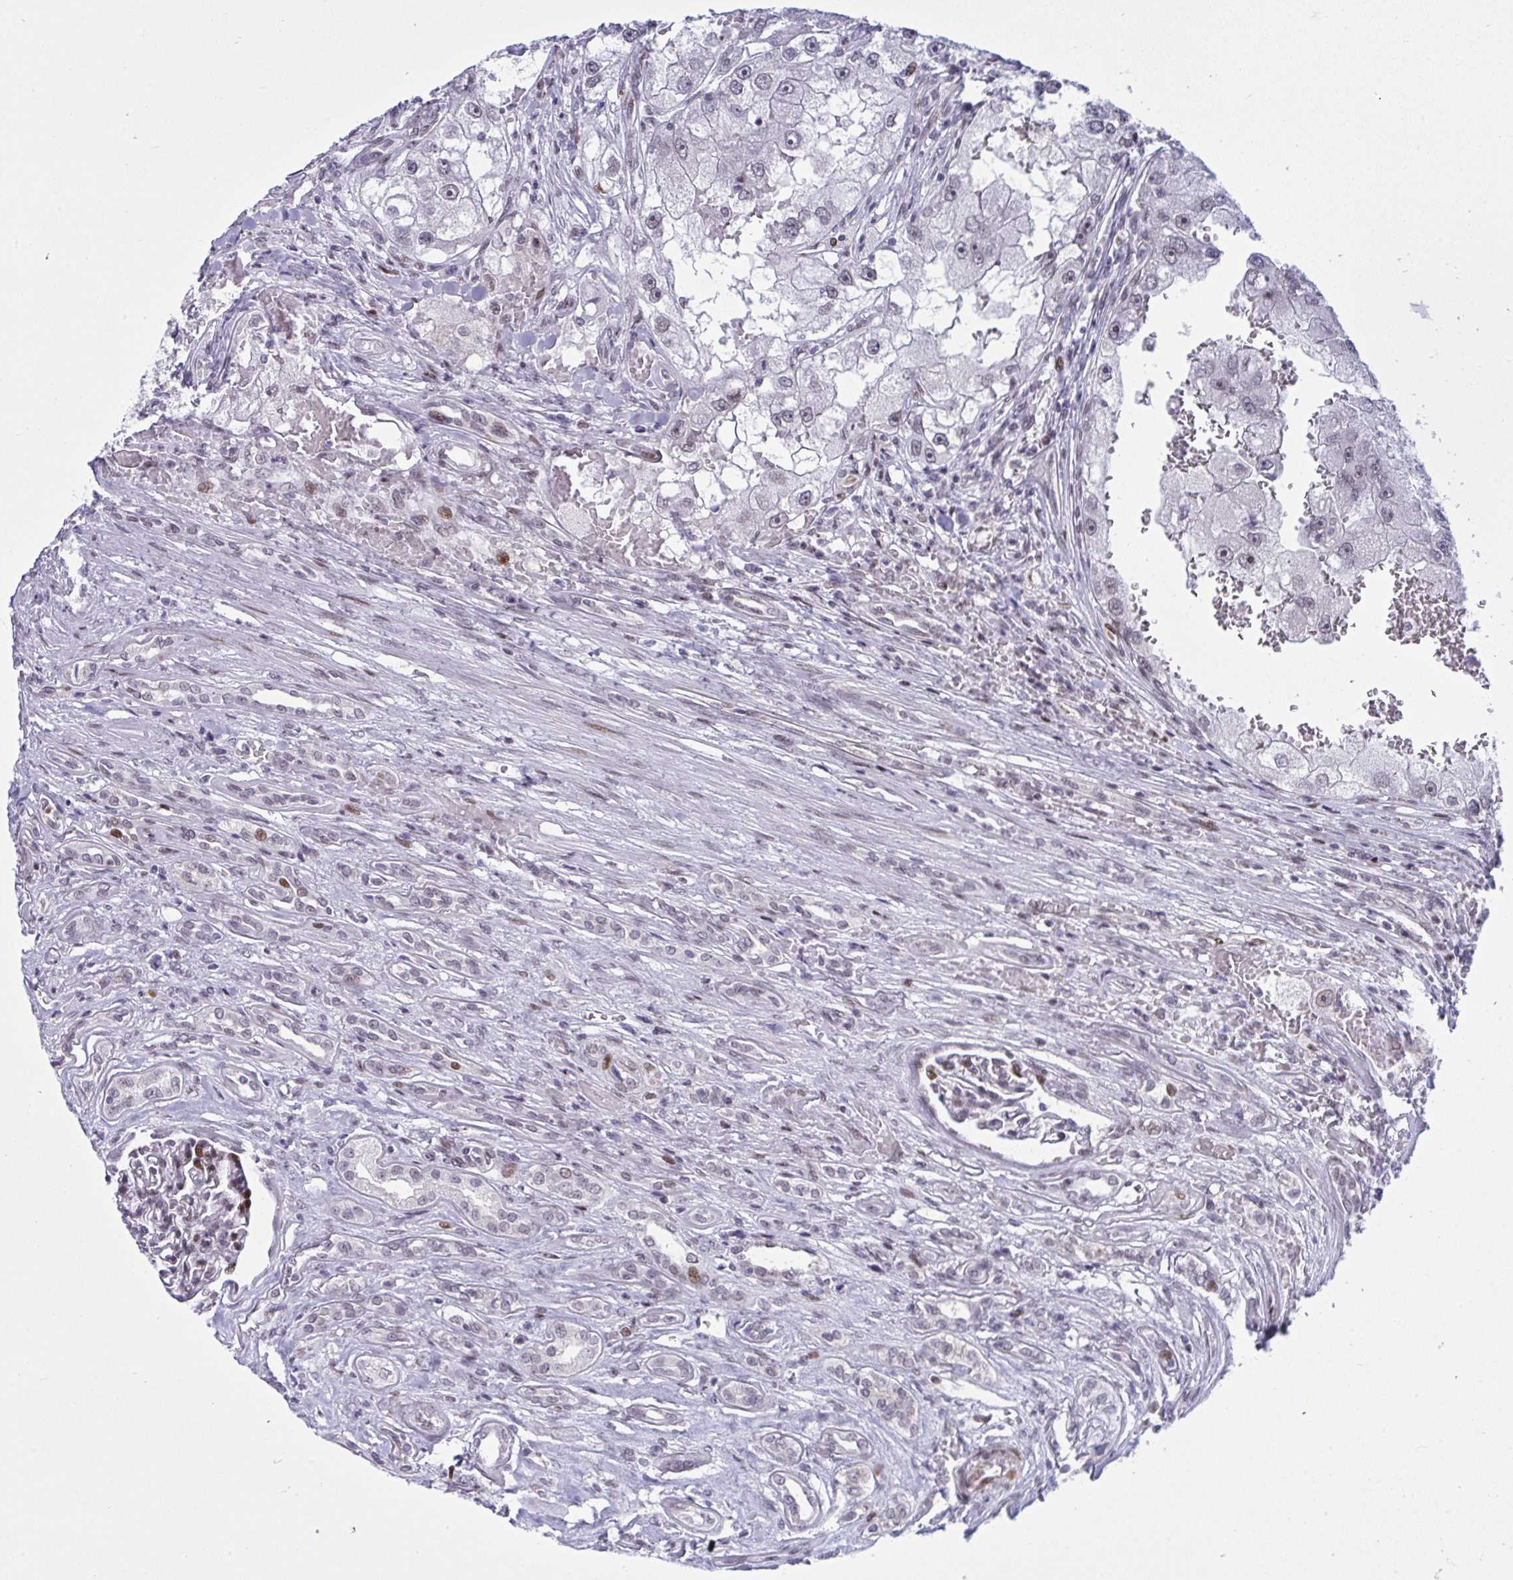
{"staining": {"intensity": "negative", "quantity": "none", "location": "none"}, "tissue": "renal cancer", "cell_type": "Tumor cells", "image_type": "cancer", "snomed": [{"axis": "morphology", "description": "Adenocarcinoma, NOS"}, {"axis": "topography", "description": "Kidney"}], "caption": "There is no significant staining in tumor cells of renal adenocarcinoma.", "gene": "ZFHX3", "patient": {"sex": "male", "age": 63}}